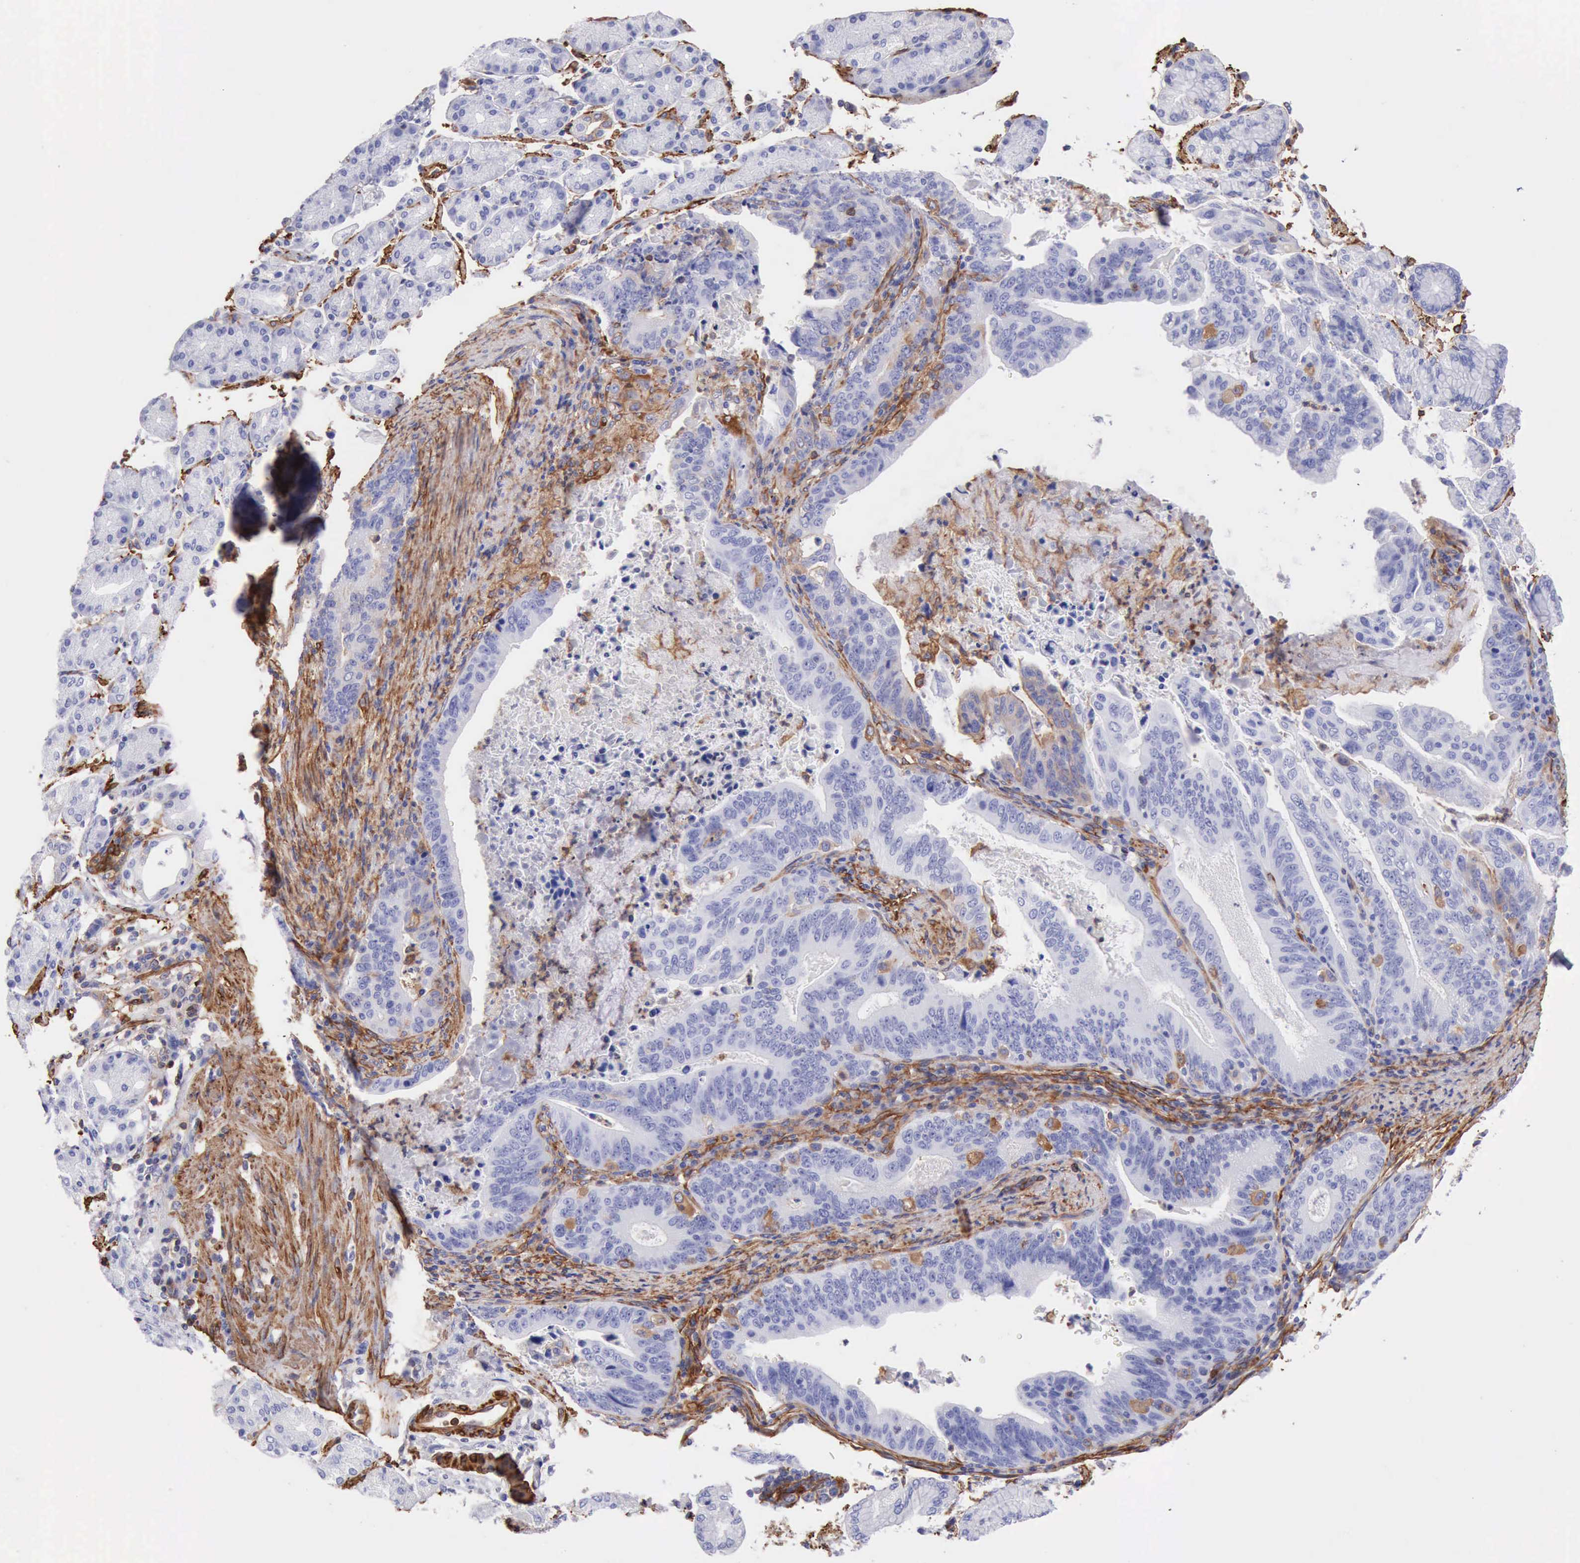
{"staining": {"intensity": "negative", "quantity": "none", "location": "none"}, "tissue": "stomach cancer", "cell_type": "Tumor cells", "image_type": "cancer", "snomed": [{"axis": "morphology", "description": "Adenocarcinoma, NOS"}, {"axis": "topography", "description": "Stomach, upper"}], "caption": "This is a image of immunohistochemistry (IHC) staining of stomach cancer, which shows no staining in tumor cells. The staining was performed using DAB (3,3'-diaminobenzidine) to visualize the protein expression in brown, while the nuclei were stained in blue with hematoxylin (Magnification: 20x).", "gene": "FLNA", "patient": {"sex": "female", "age": 50}}